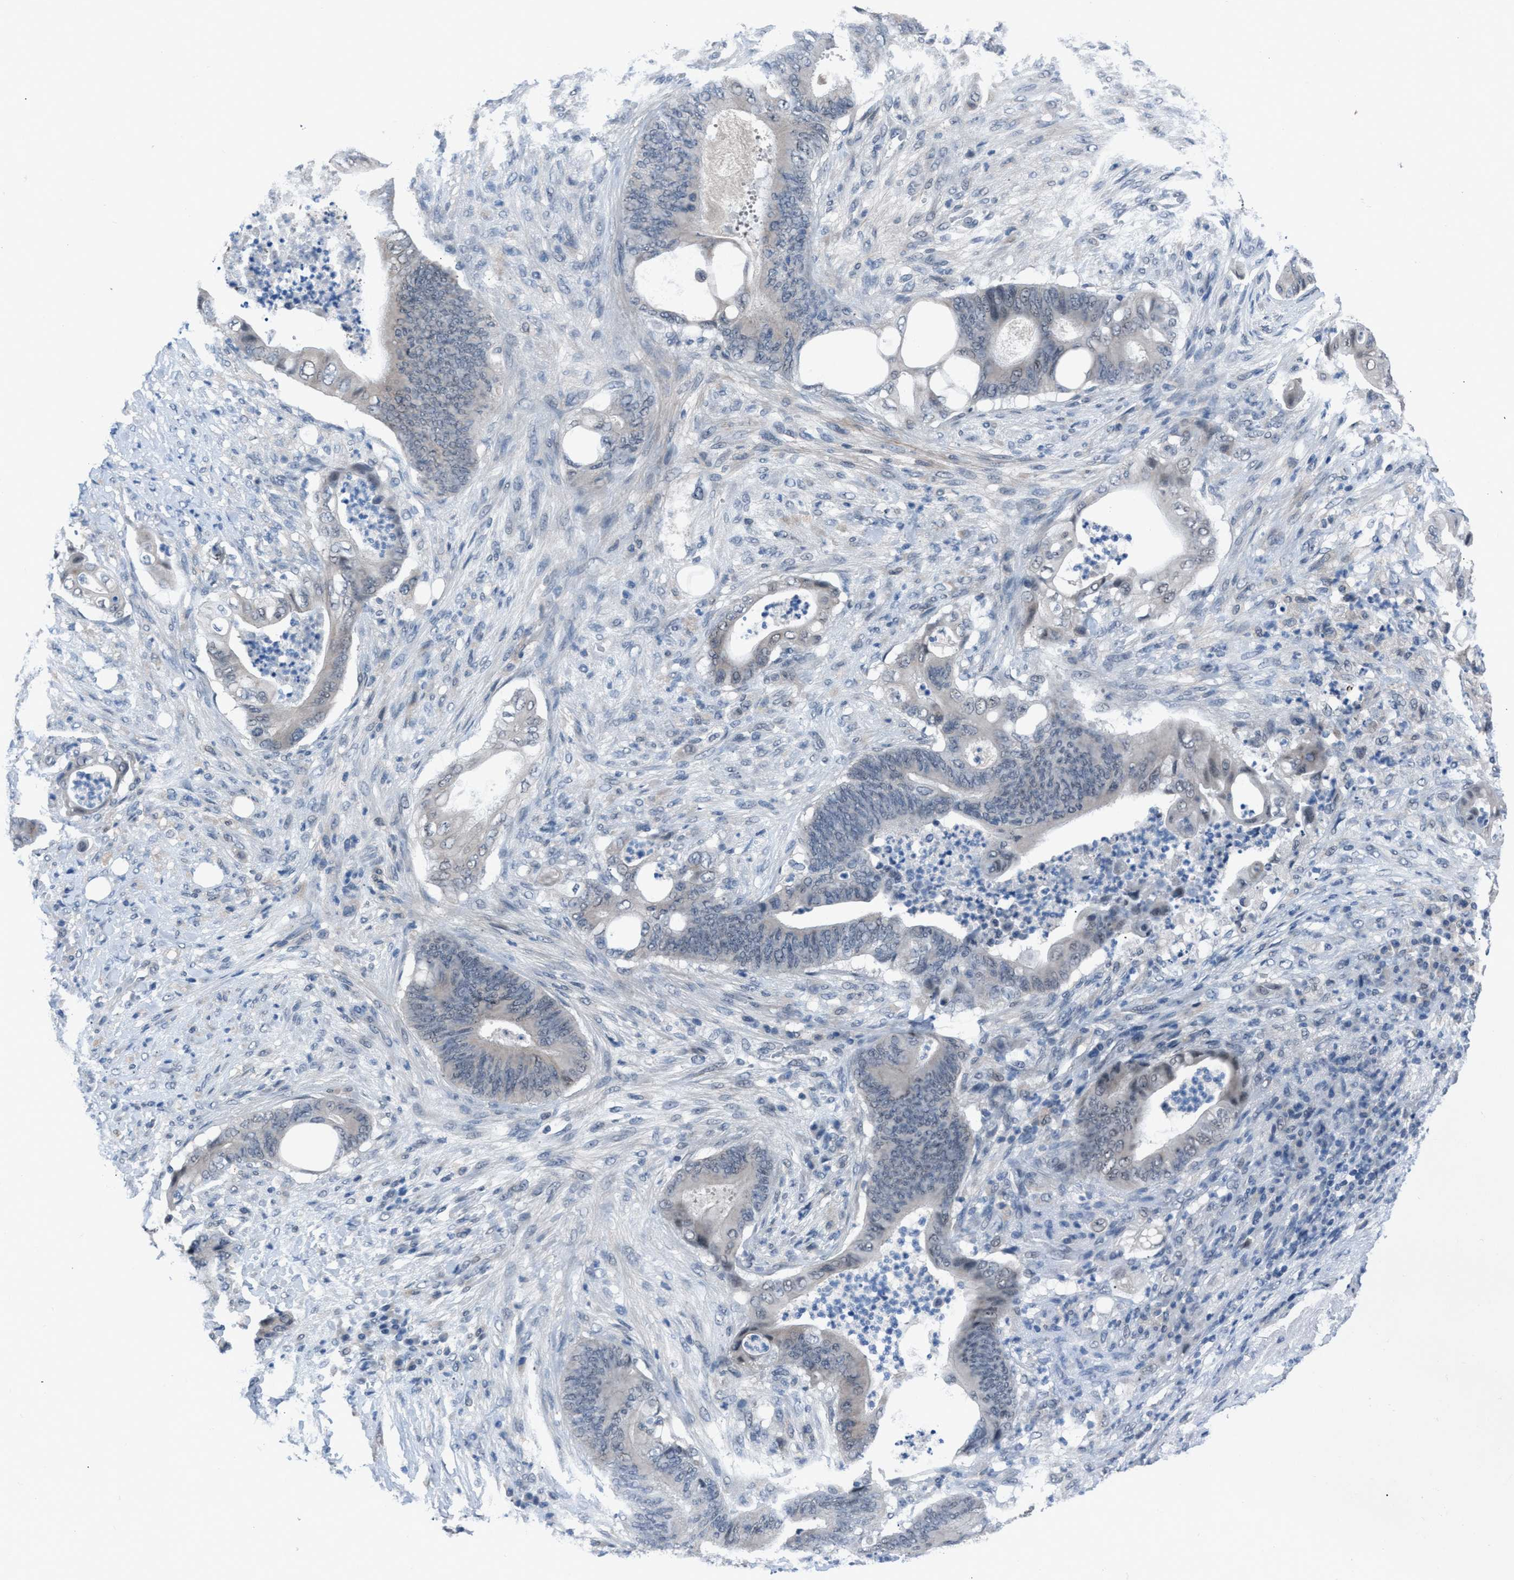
{"staining": {"intensity": "negative", "quantity": "none", "location": "none"}, "tissue": "stomach cancer", "cell_type": "Tumor cells", "image_type": "cancer", "snomed": [{"axis": "morphology", "description": "Adenocarcinoma, NOS"}, {"axis": "topography", "description": "Stomach"}], "caption": "Immunohistochemistry of human stomach cancer displays no staining in tumor cells. (DAB immunohistochemistry (IHC) visualized using brightfield microscopy, high magnification).", "gene": "ANAPC11", "patient": {"sex": "female", "age": 73}}